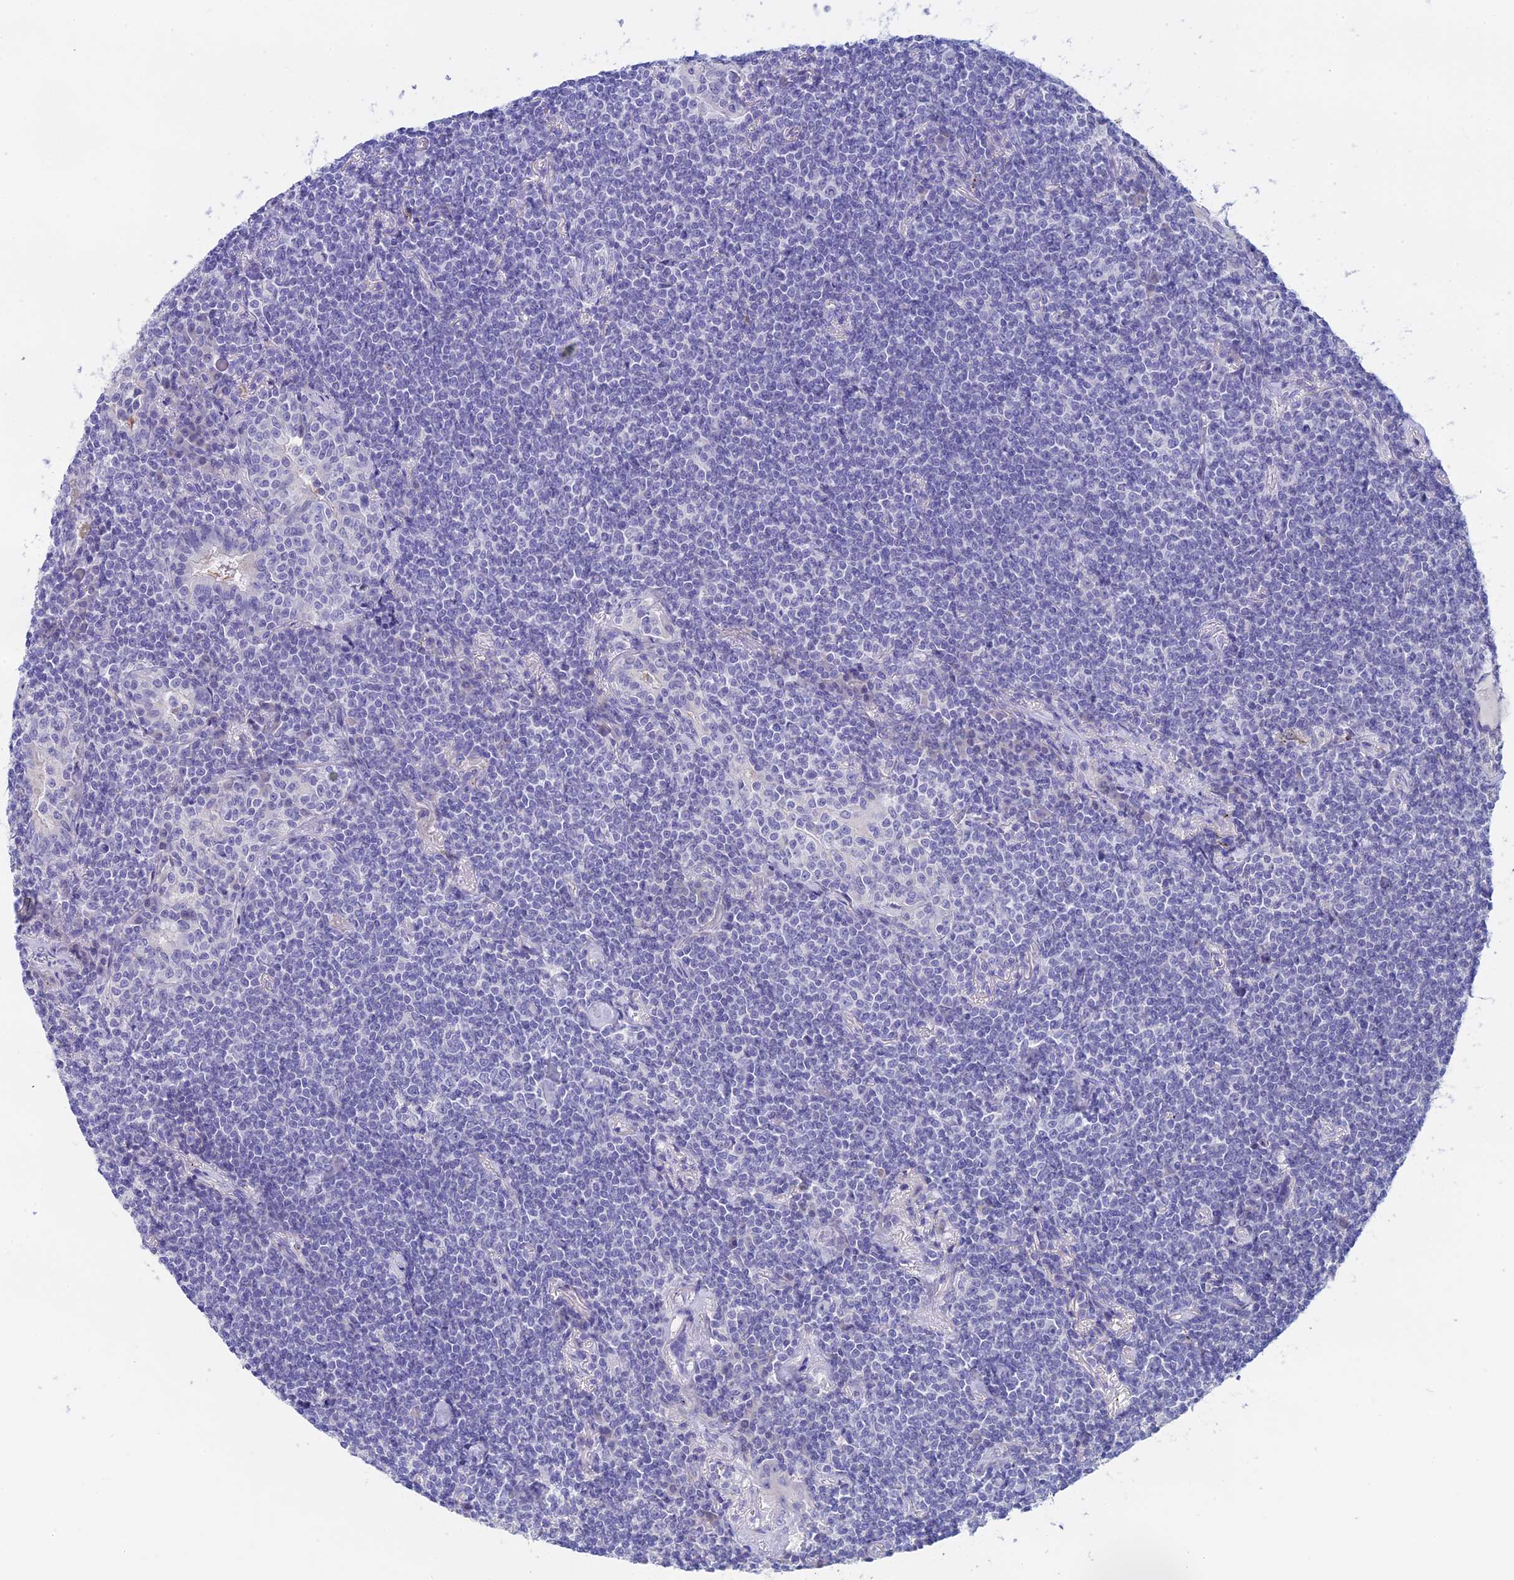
{"staining": {"intensity": "negative", "quantity": "none", "location": "none"}, "tissue": "lymphoma", "cell_type": "Tumor cells", "image_type": "cancer", "snomed": [{"axis": "morphology", "description": "Malignant lymphoma, non-Hodgkin's type, Low grade"}, {"axis": "topography", "description": "Lung"}], "caption": "Tumor cells show no significant positivity in malignant lymphoma, non-Hodgkin's type (low-grade). (DAB IHC with hematoxylin counter stain).", "gene": "BTBD19", "patient": {"sex": "female", "age": 71}}